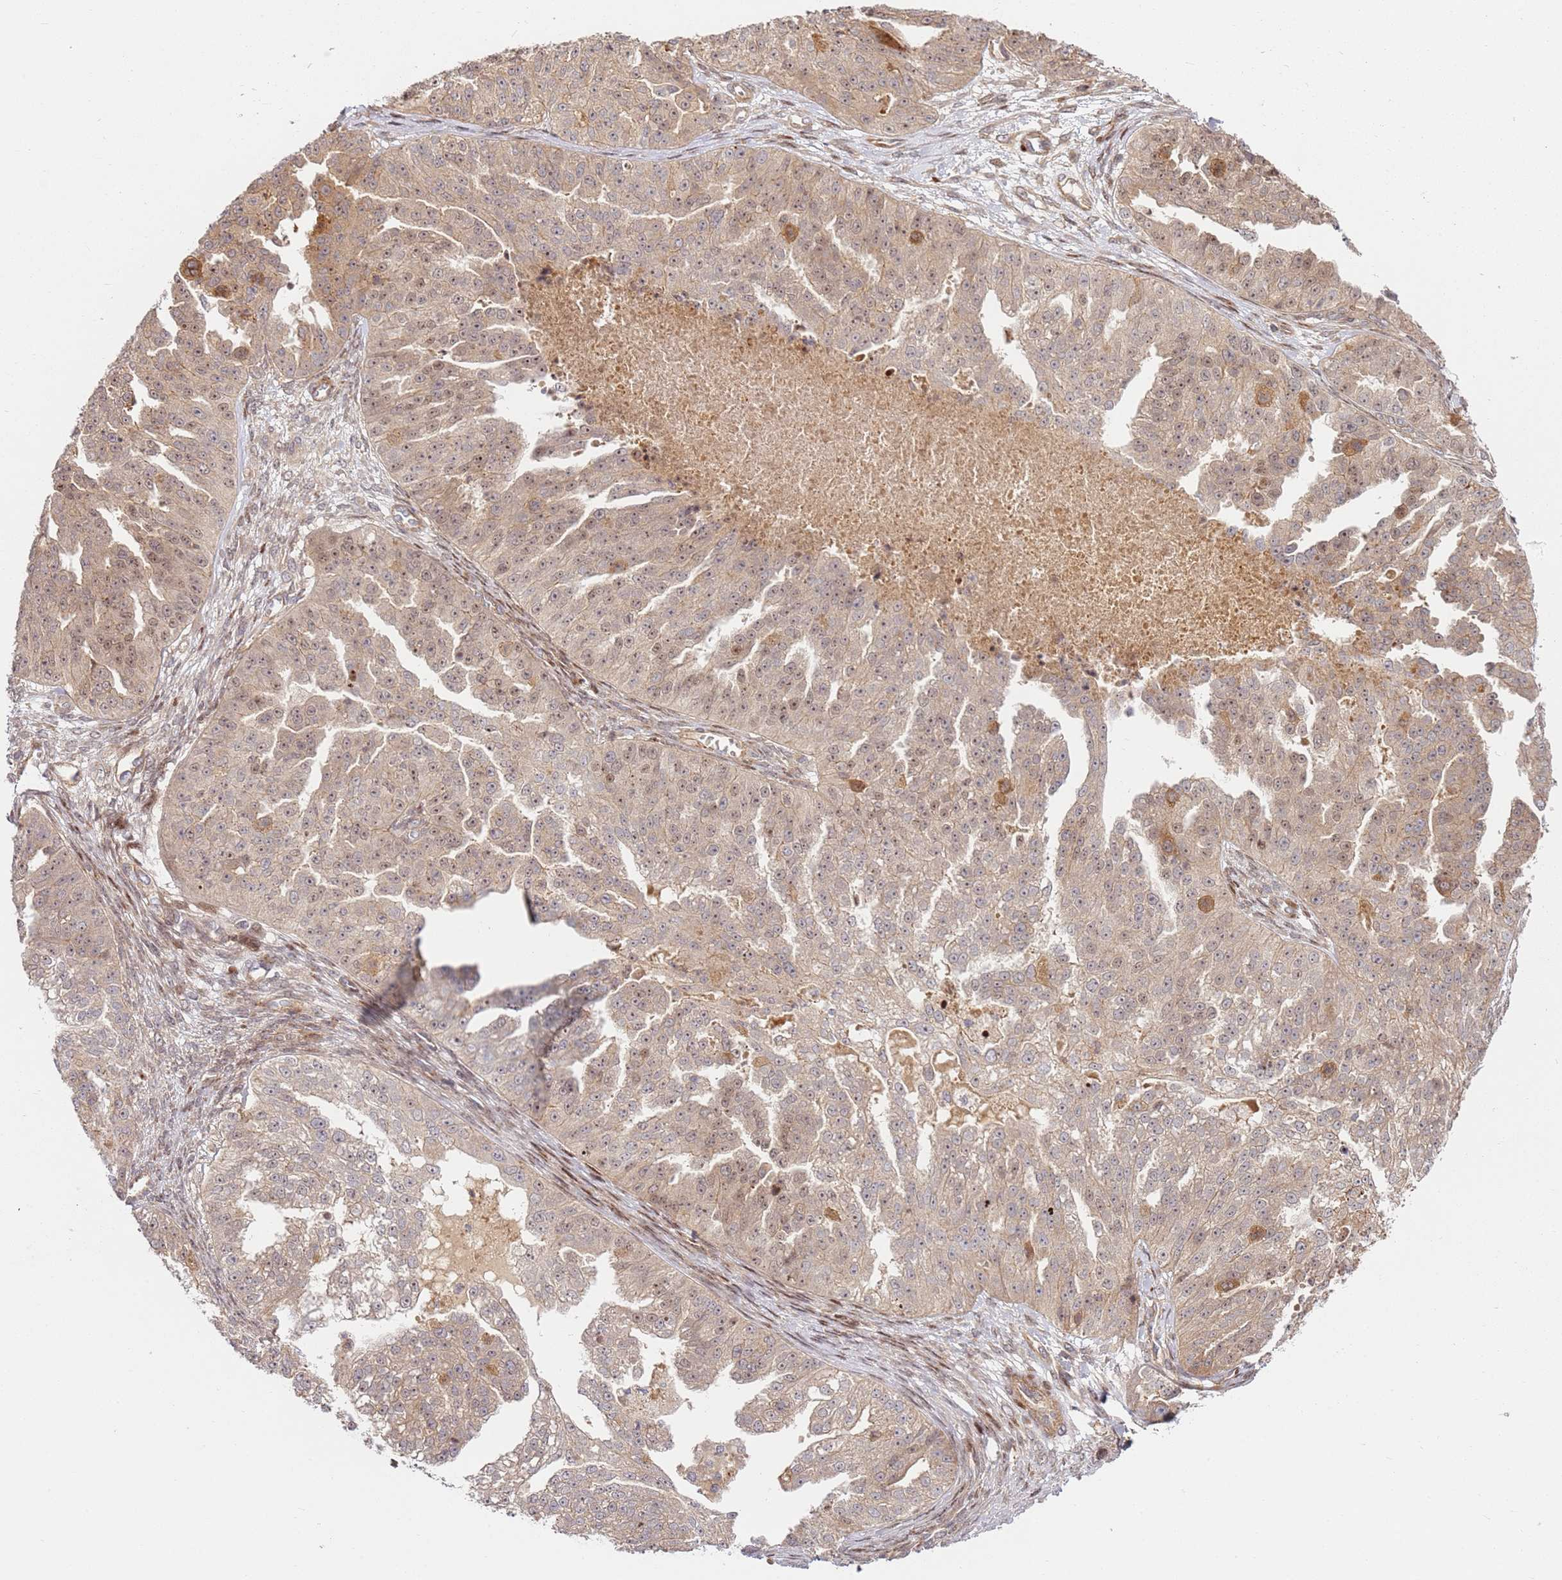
{"staining": {"intensity": "weak", "quantity": "25%-75%", "location": "cytoplasmic/membranous,nuclear"}, "tissue": "ovarian cancer", "cell_type": "Tumor cells", "image_type": "cancer", "snomed": [{"axis": "morphology", "description": "Cystadenocarcinoma, serous, NOS"}, {"axis": "topography", "description": "Ovary"}], "caption": "An immunohistochemistry (IHC) micrograph of tumor tissue is shown. Protein staining in brown labels weak cytoplasmic/membranous and nuclear positivity in ovarian cancer (serous cystadenocarcinoma) within tumor cells. (Stains: DAB in brown, nuclei in blue, Microscopy: brightfield microscopy at high magnification).", "gene": "TMEM233", "patient": {"sex": "female", "age": 58}}